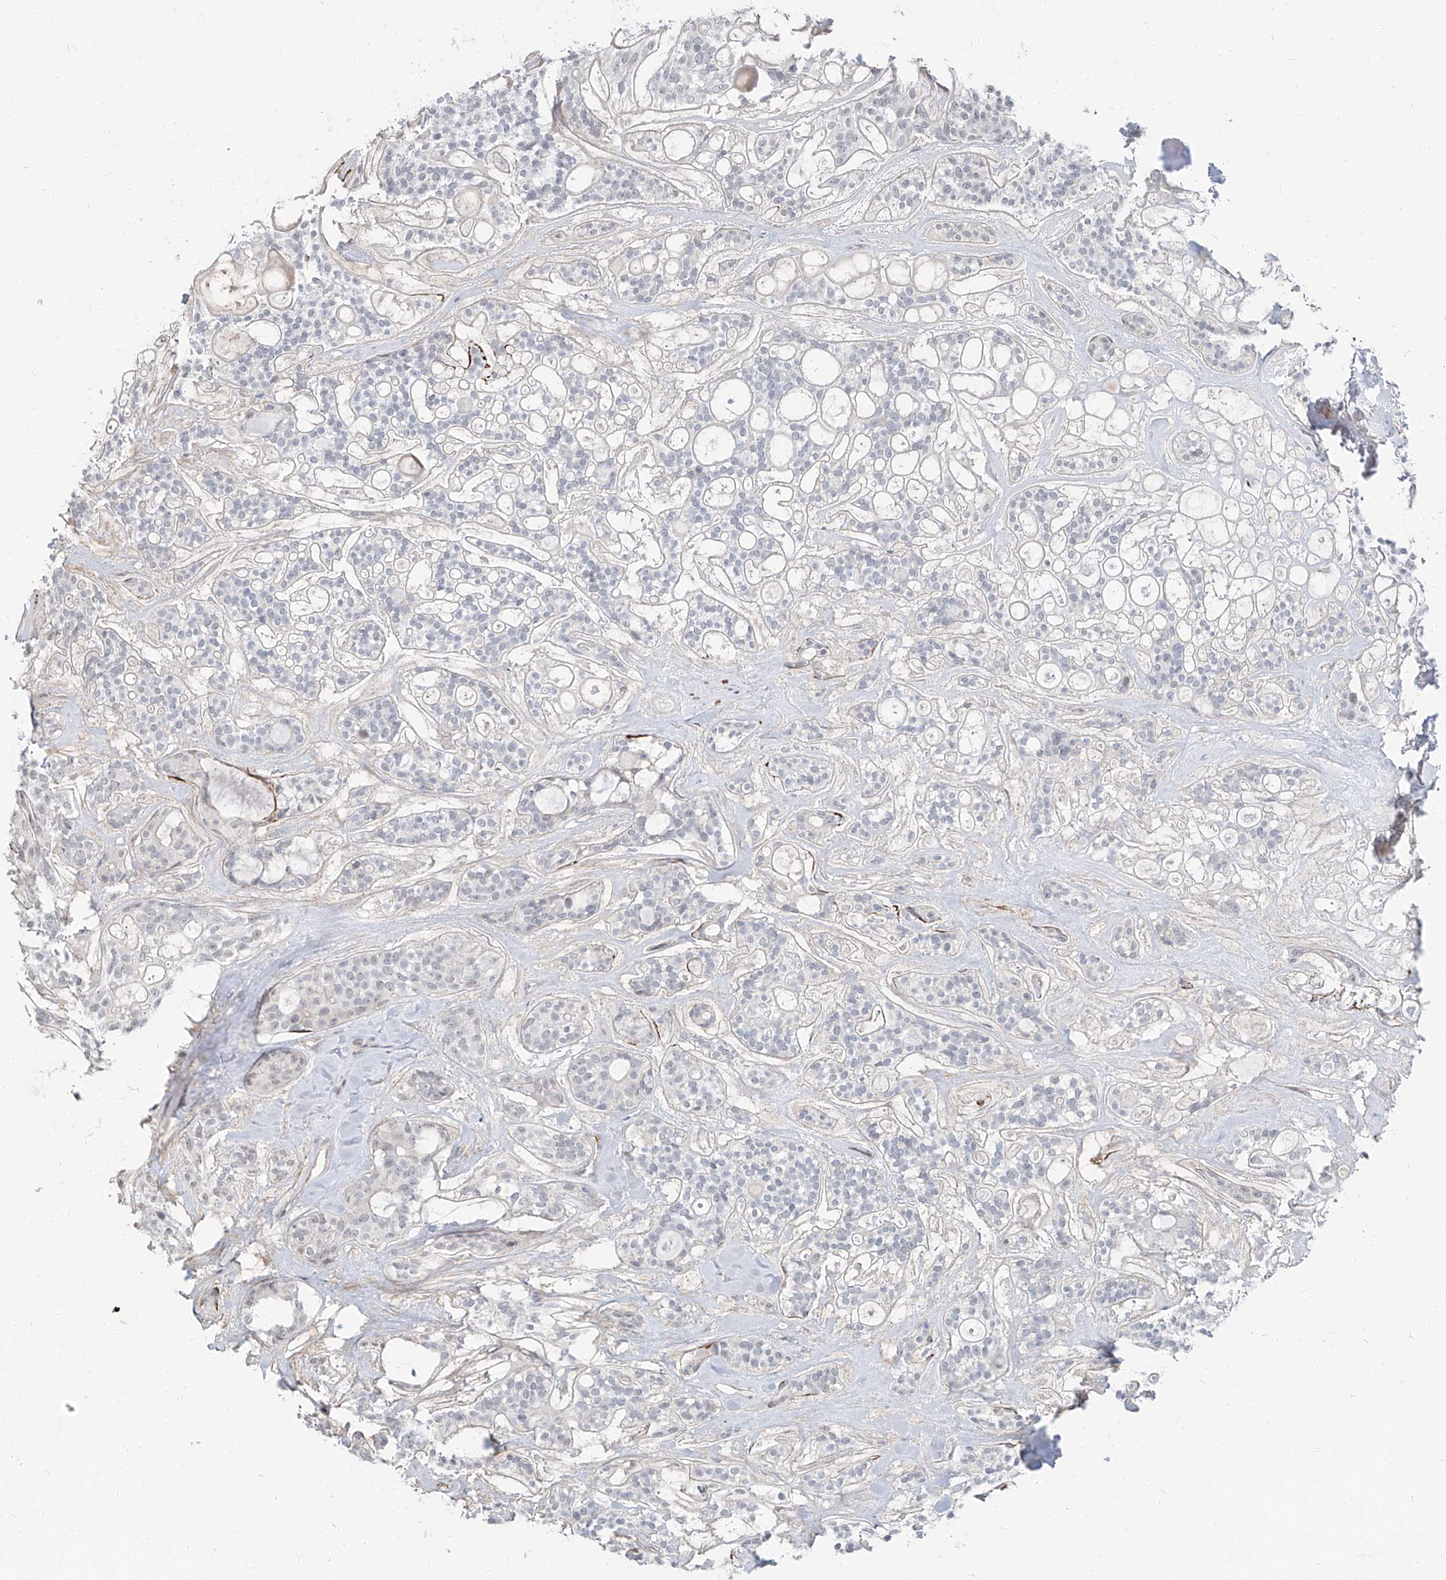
{"staining": {"intensity": "negative", "quantity": "none", "location": "none"}, "tissue": "head and neck cancer", "cell_type": "Tumor cells", "image_type": "cancer", "snomed": [{"axis": "morphology", "description": "Adenocarcinoma, NOS"}, {"axis": "topography", "description": "Head-Neck"}], "caption": "Tumor cells show no significant protein positivity in head and neck cancer (adenocarcinoma).", "gene": "TXLNB", "patient": {"sex": "male", "age": 66}}